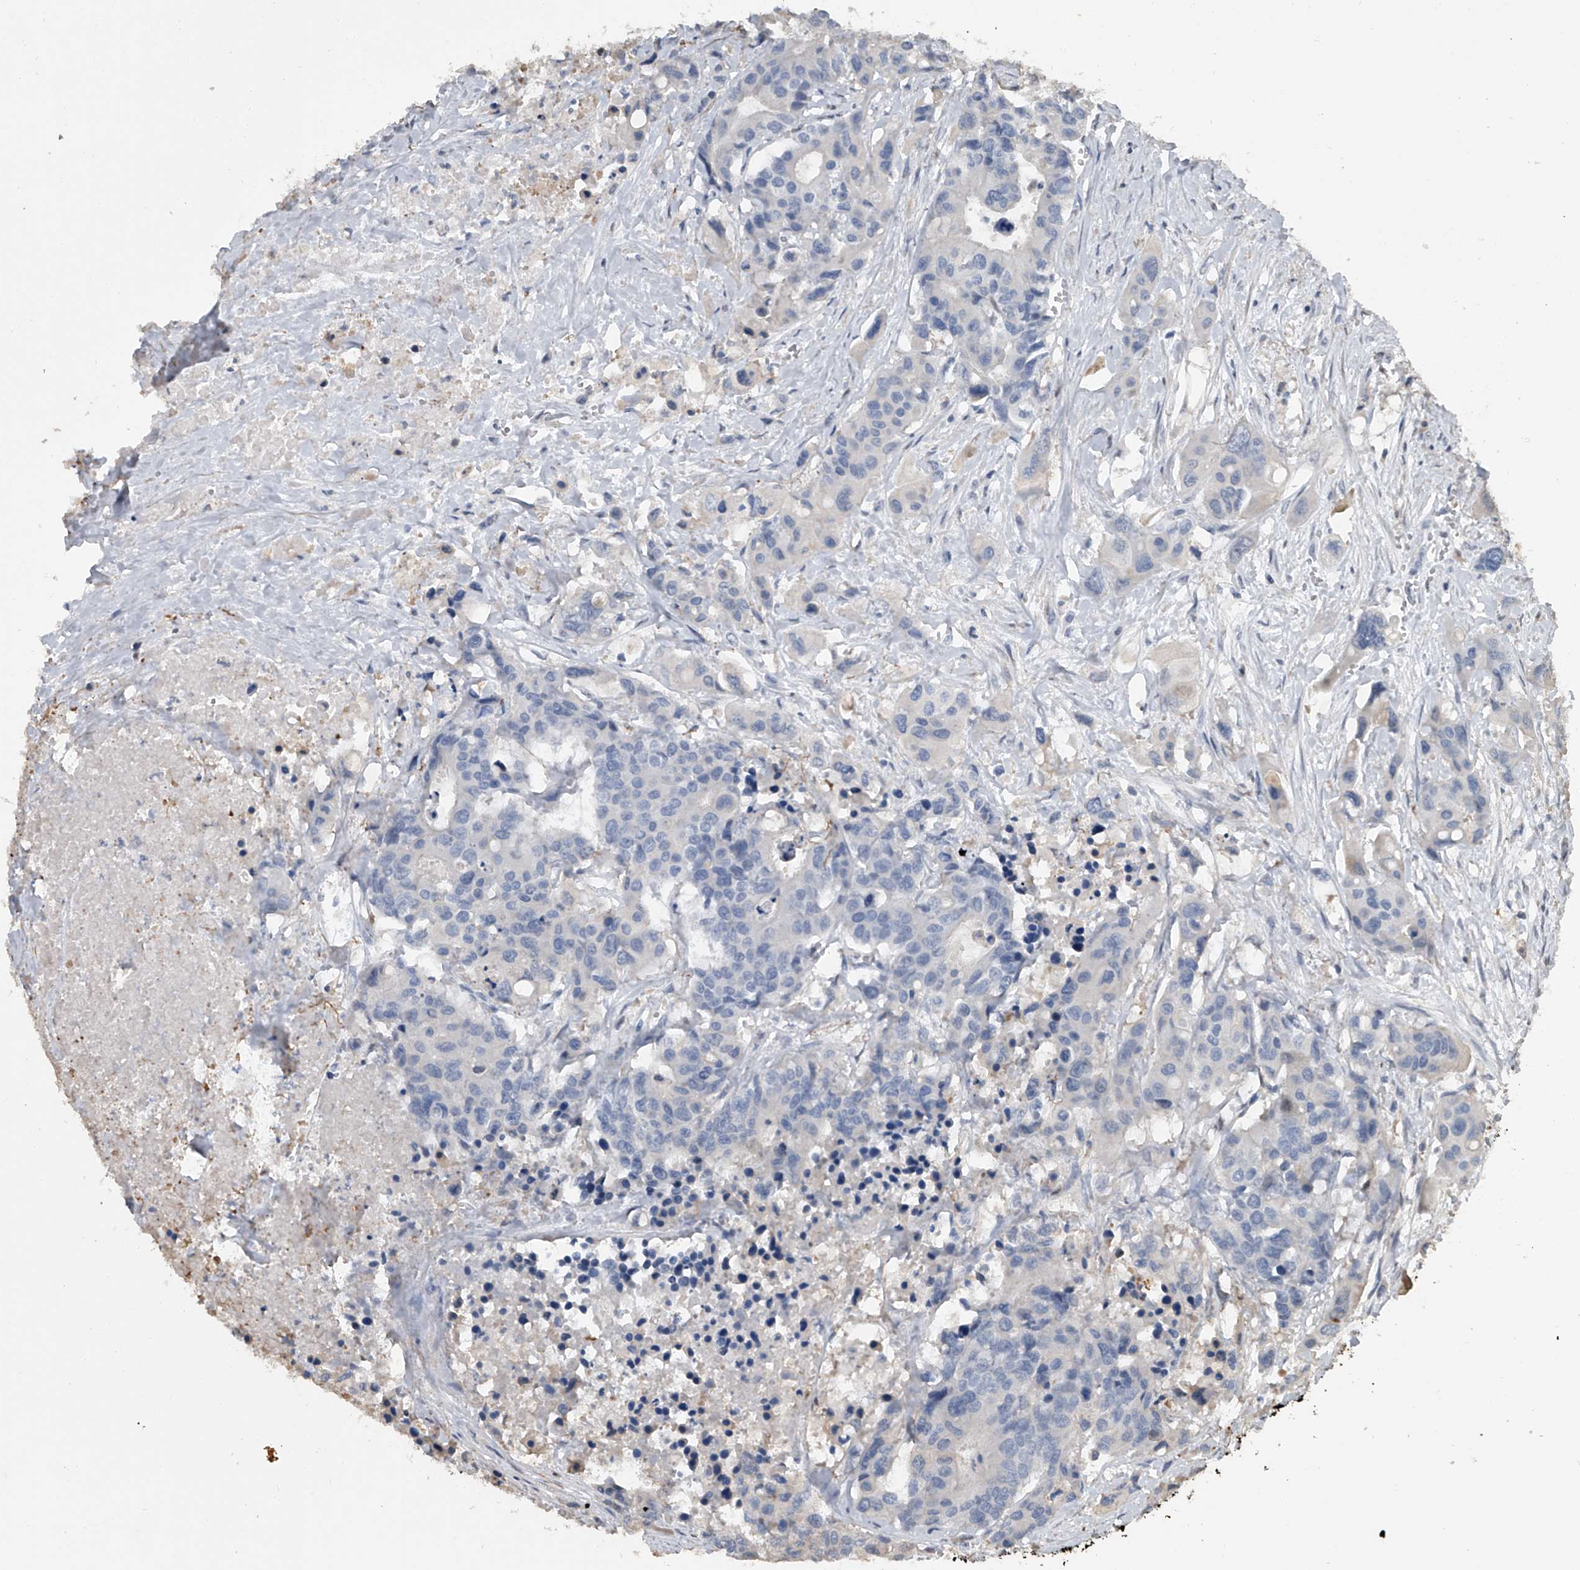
{"staining": {"intensity": "negative", "quantity": "none", "location": "none"}, "tissue": "colorectal cancer", "cell_type": "Tumor cells", "image_type": "cancer", "snomed": [{"axis": "morphology", "description": "Adenocarcinoma, NOS"}, {"axis": "topography", "description": "Colon"}], "caption": "A micrograph of human adenocarcinoma (colorectal) is negative for staining in tumor cells.", "gene": "DOCK9", "patient": {"sex": "male", "age": 77}}